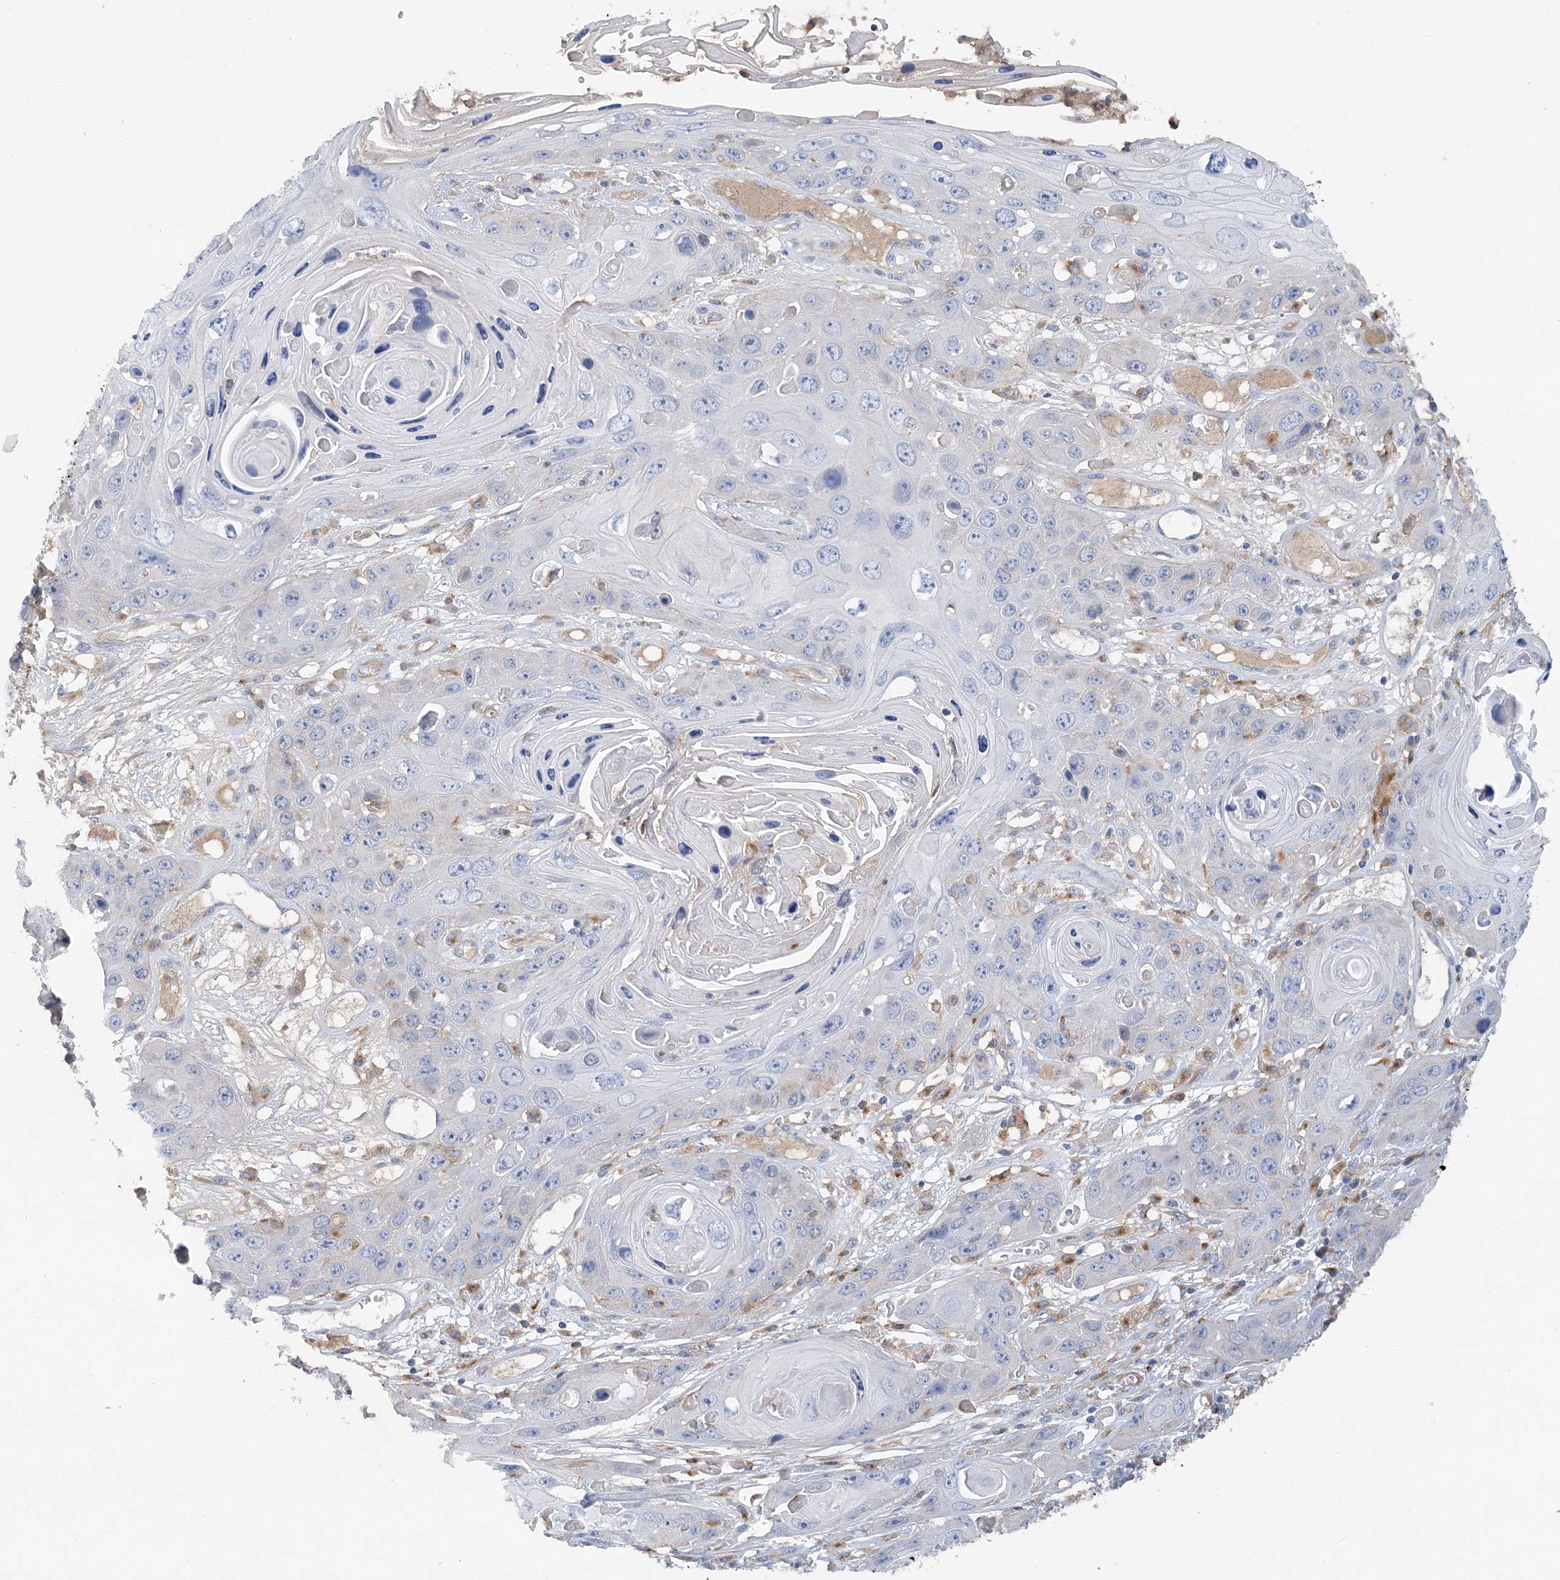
{"staining": {"intensity": "negative", "quantity": "none", "location": "none"}, "tissue": "skin cancer", "cell_type": "Tumor cells", "image_type": "cancer", "snomed": [{"axis": "morphology", "description": "Squamous cell carcinoma, NOS"}, {"axis": "topography", "description": "Skin"}], "caption": "Immunohistochemistry (IHC) micrograph of neoplastic tissue: human skin cancer (squamous cell carcinoma) stained with DAB (3,3'-diaminobenzidine) shows no significant protein staining in tumor cells.", "gene": "GRINA", "patient": {"sex": "male", "age": 55}}